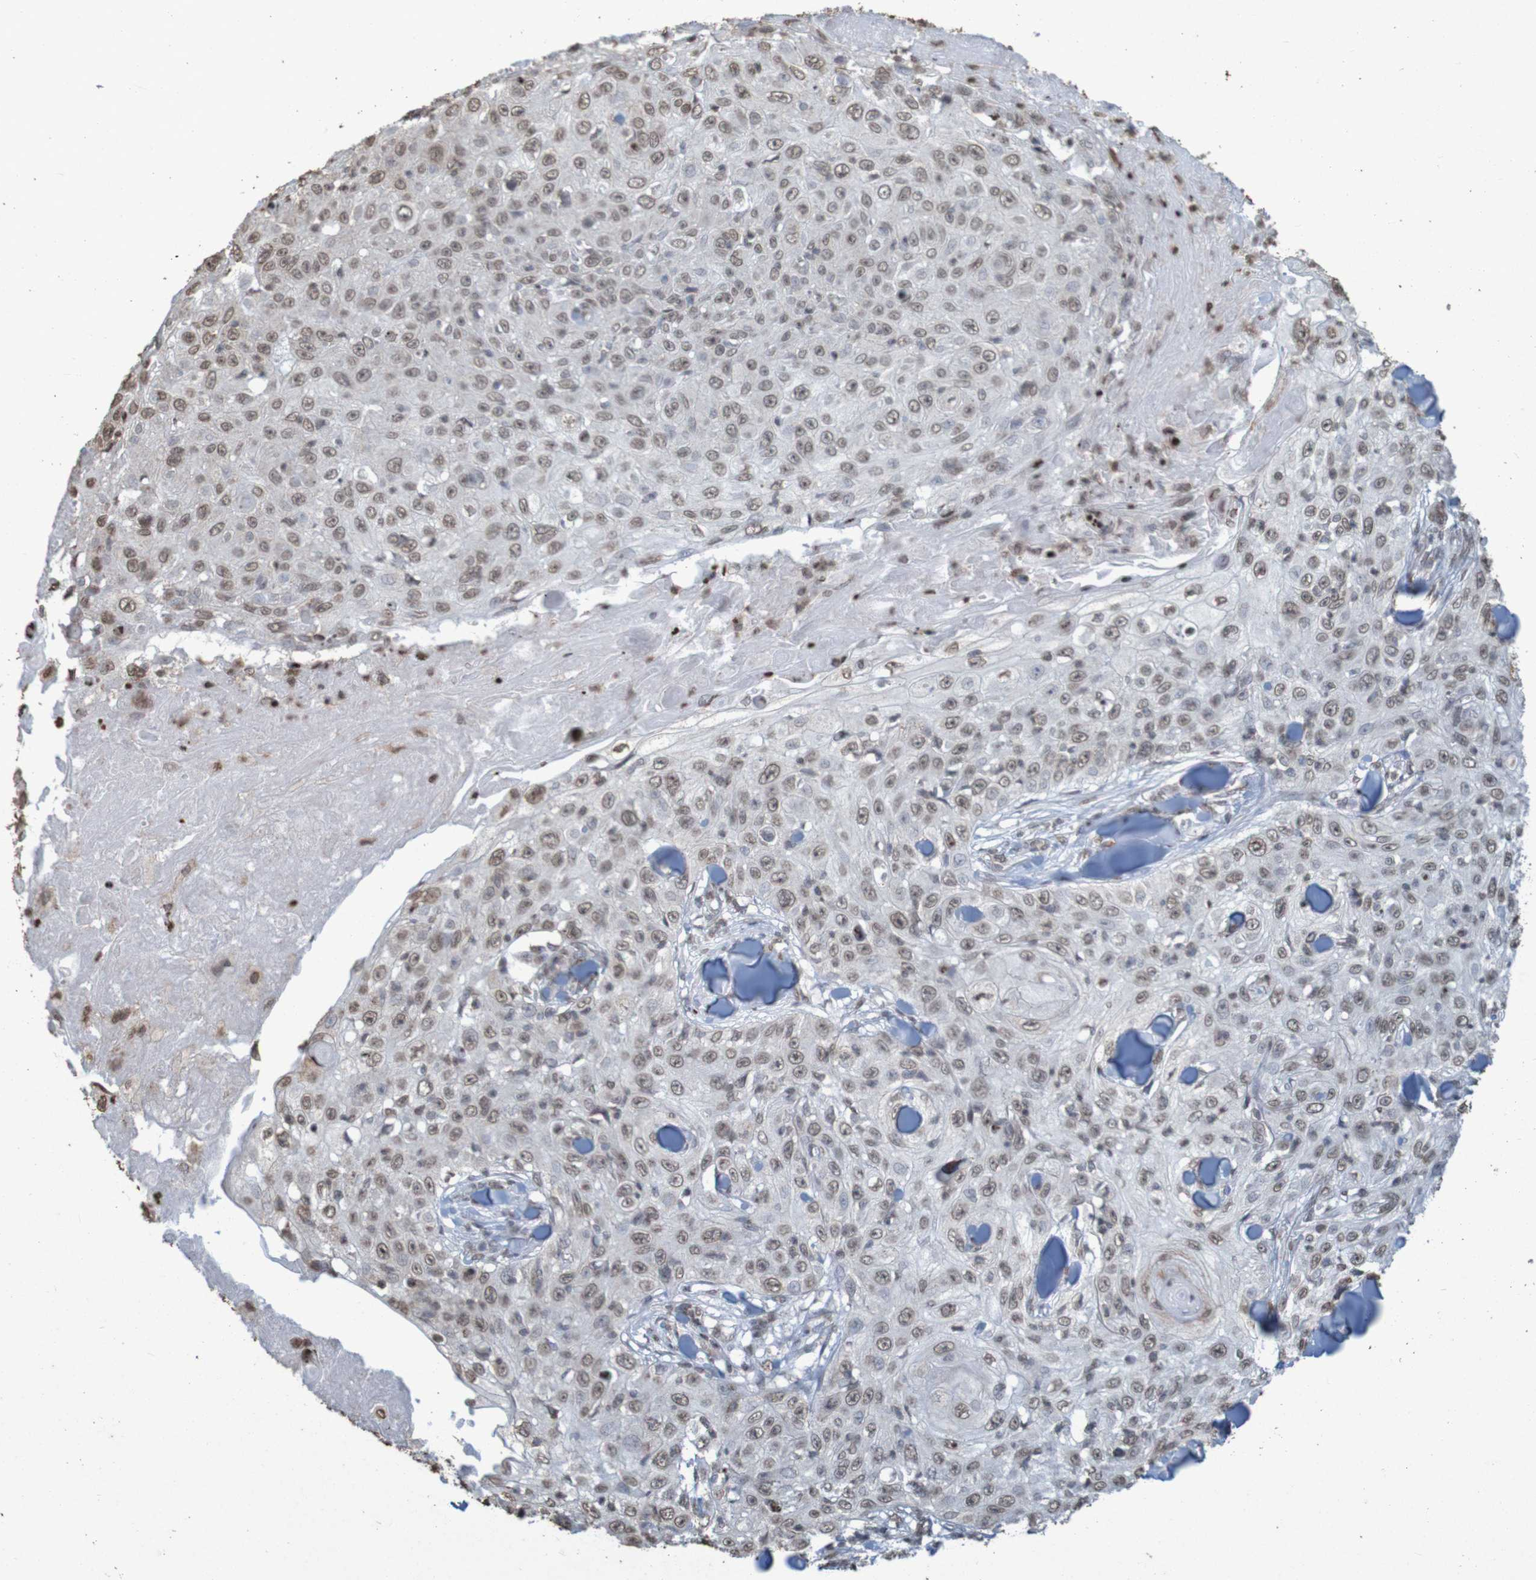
{"staining": {"intensity": "weak", "quantity": ">75%", "location": "nuclear"}, "tissue": "skin cancer", "cell_type": "Tumor cells", "image_type": "cancer", "snomed": [{"axis": "morphology", "description": "Squamous cell carcinoma, NOS"}, {"axis": "topography", "description": "Skin"}], "caption": "Weak nuclear positivity is identified in about >75% of tumor cells in skin cancer. (DAB (3,3'-diaminobenzidine) = brown stain, brightfield microscopy at high magnification).", "gene": "GFI1", "patient": {"sex": "male", "age": 86}}